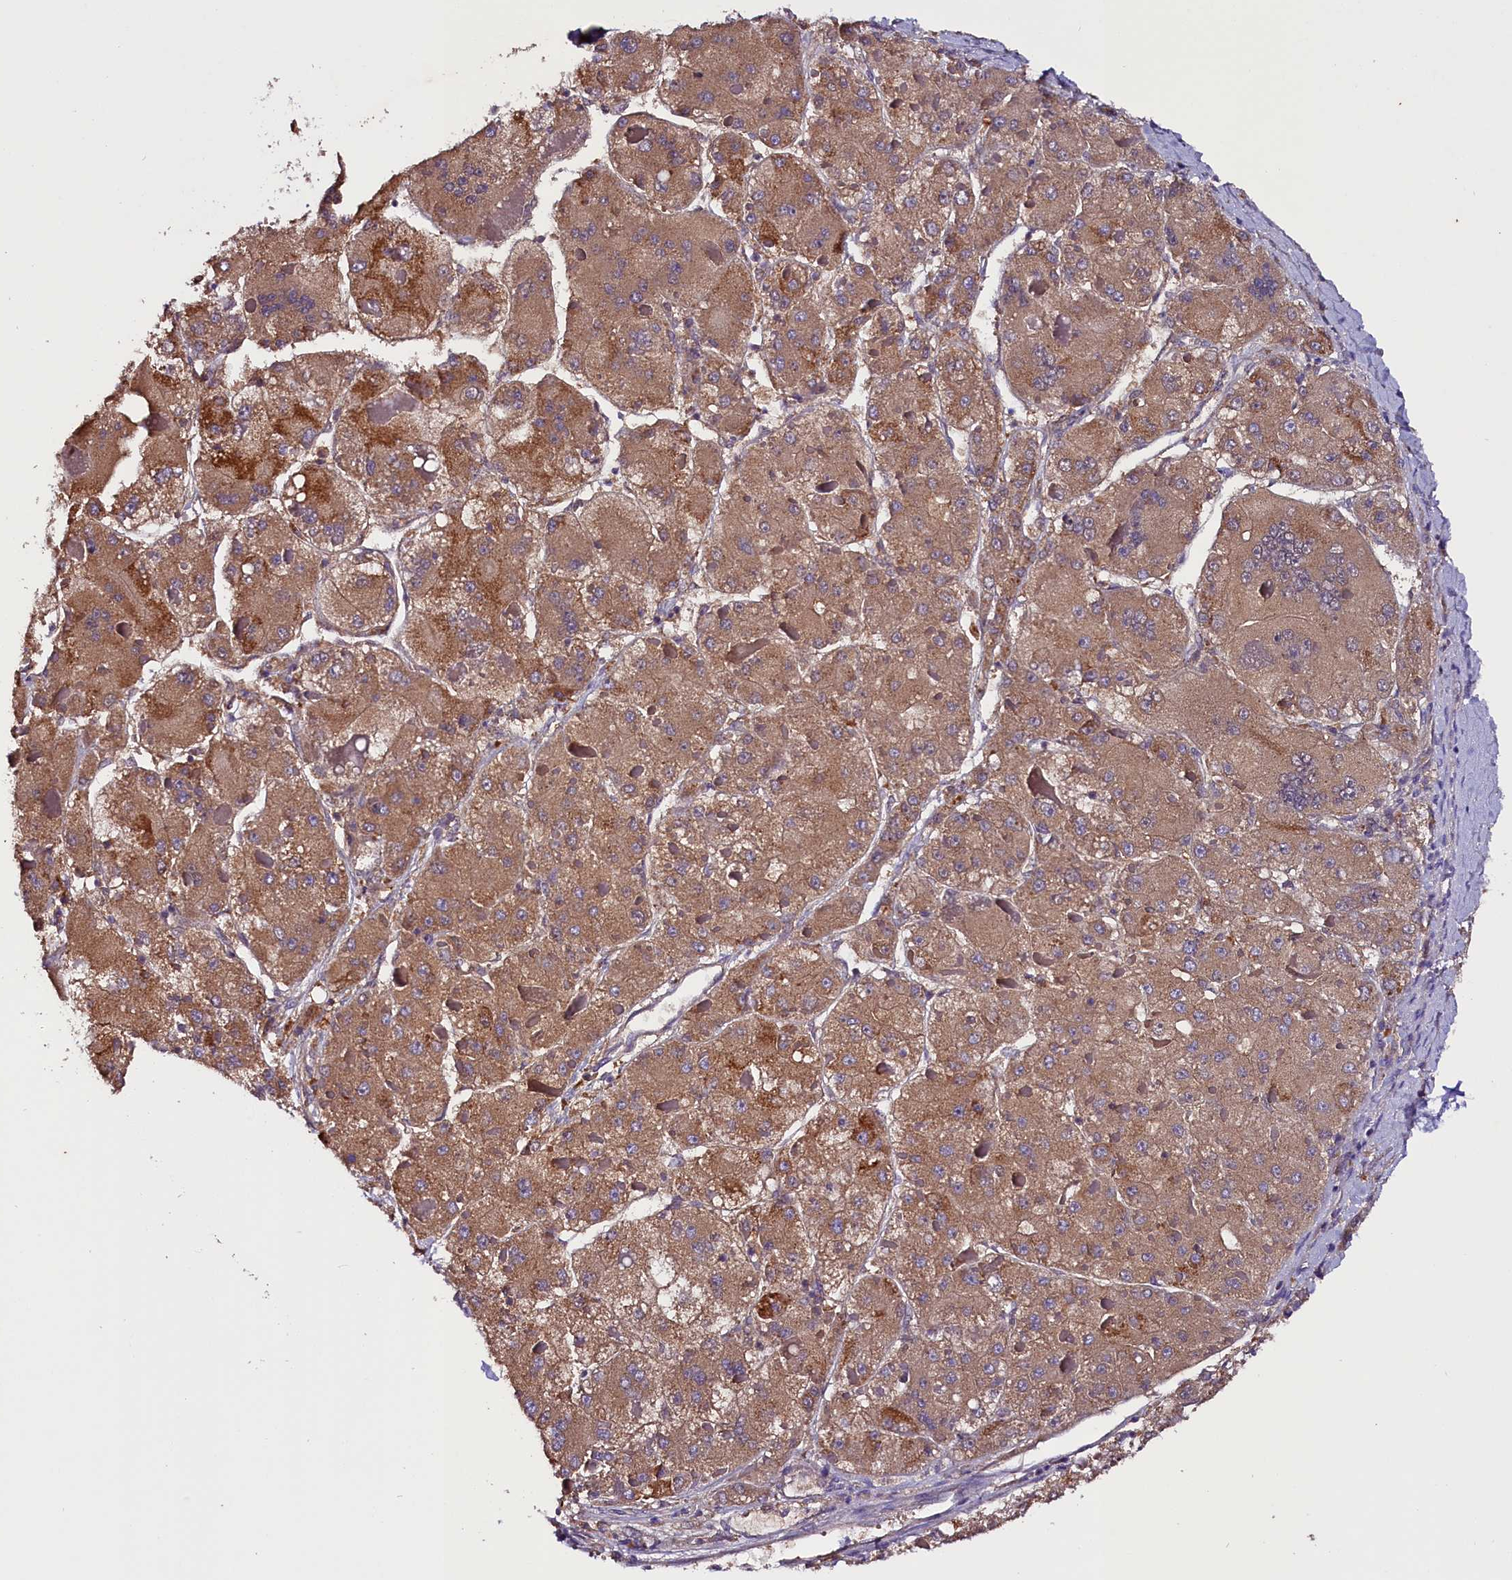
{"staining": {"intensity": "moderate", "quantity": ">75%", "location": "cytoplasmic/membranous"}, "tissue": "liver cancer", "cell_type": "Tumor cells", "image_type": "cancer", "snomed": [{"axis": "morphology", "description": "Carcinoma, Hepatocellular, NOS"}, {"axis": "topography", "description": "Liver"}], "caption": "IHC staining of liver cancer (hepatocellular carcinoma), which displays medium levels of moderate cytoplasmic/membranous expression in about >75% of tumor cells indicating moderate cytoplasmic/membranous protein staining. The staining was performed using DAB (brown) for protein detection and nuclei were counterstained in hematoxylin (blue).", "gene": "SIX5", "patient": {"sex": "female", "age": 73}}